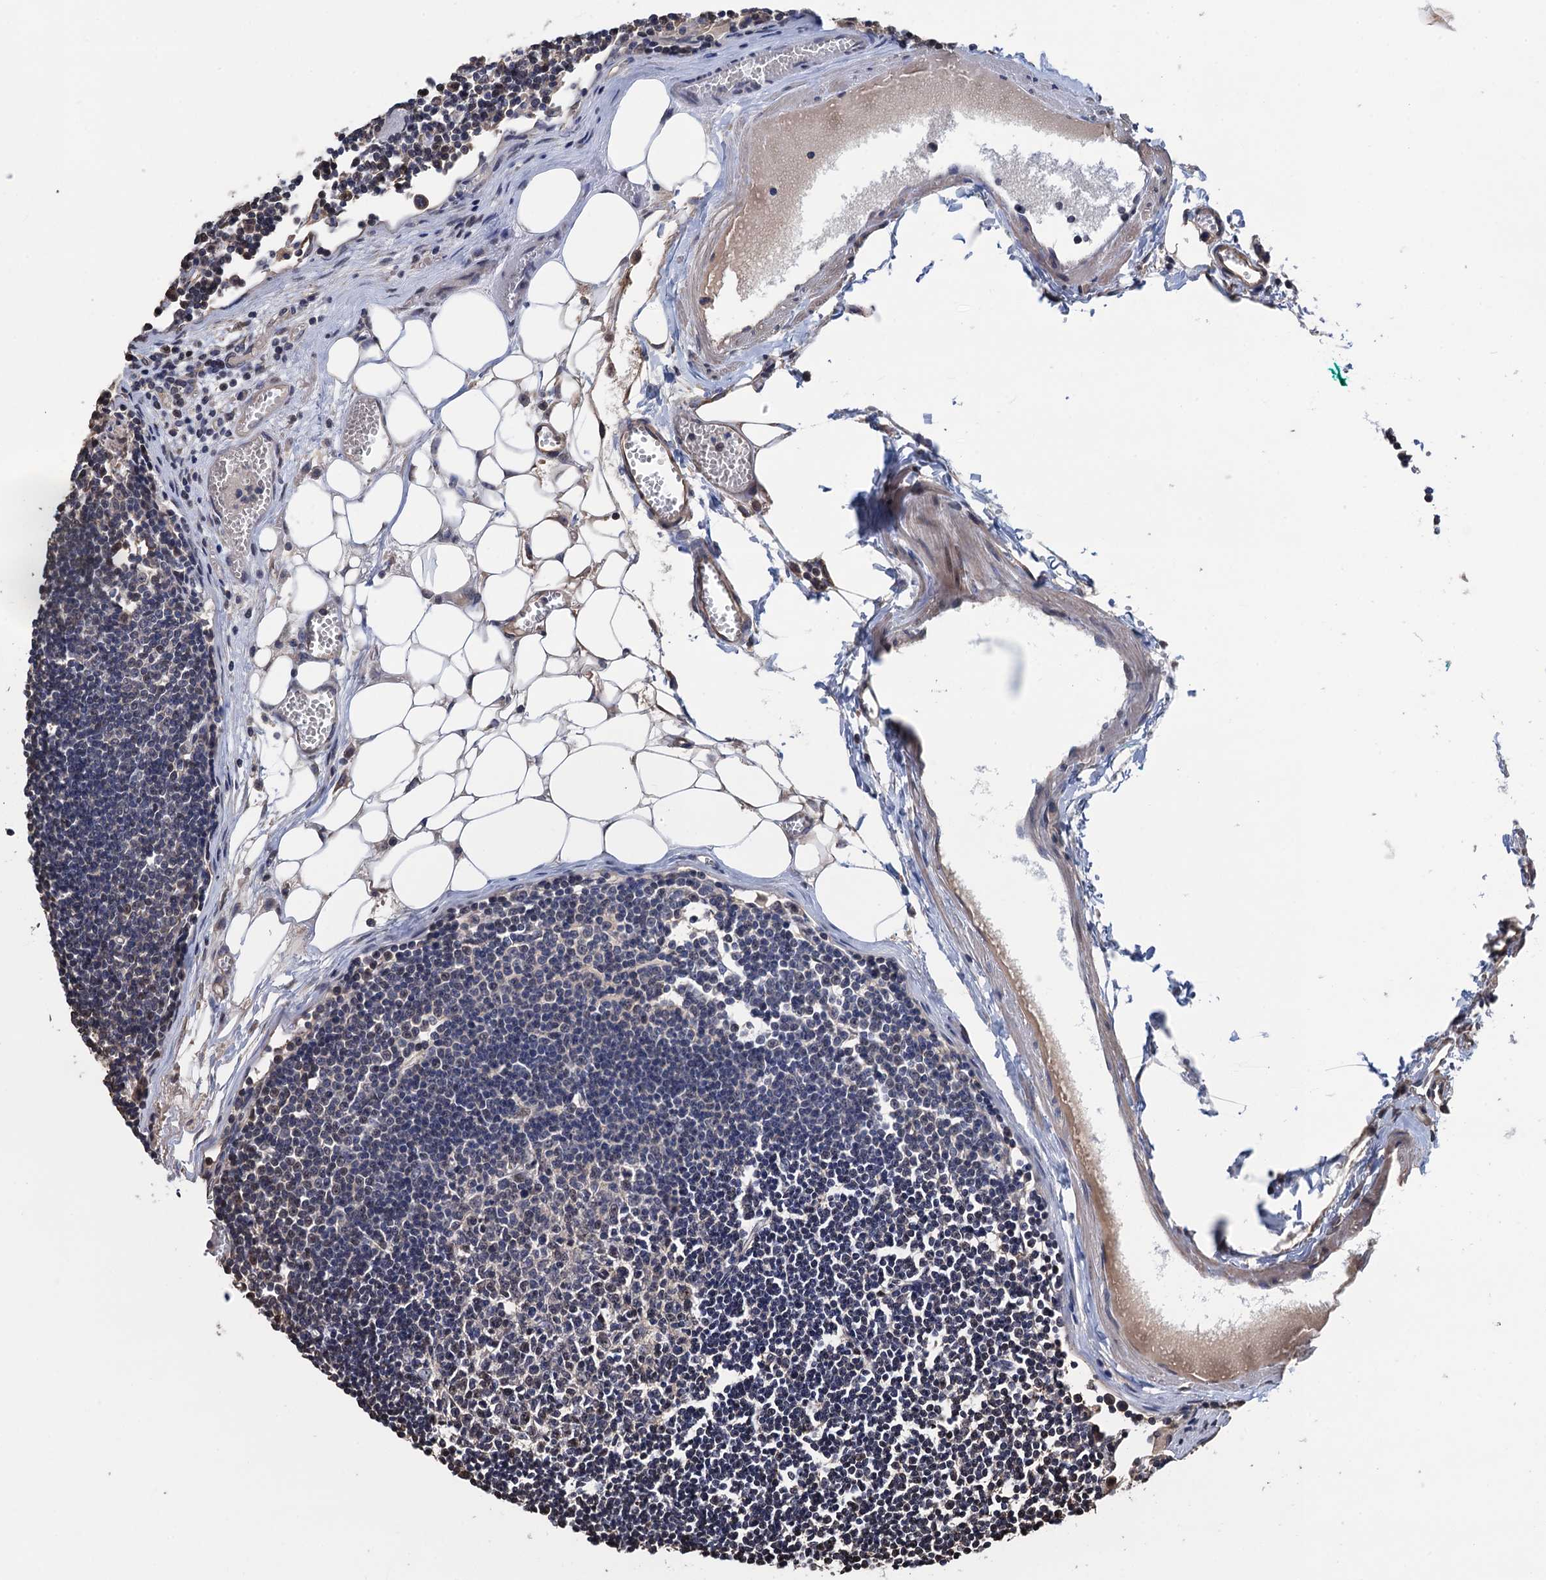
{"staining": {"intensity": "negative", "quantity": "none", "location": "none"}, "tissue": "lymph node", "cell_type": "Germinal center cells", "image_type": "normal", "snomed": [{"axis": "morphology", "description": "Normal tissue, NOS"}, {"axis": "topography", "description": "Lymph node"}], "caption": "This is an immunohistochemistry histopathology image of unremarkable human lymph node. There is no expression in germinal center cells.", "gene": "ART5", "patient": {"sex": "female", "age": 11}}